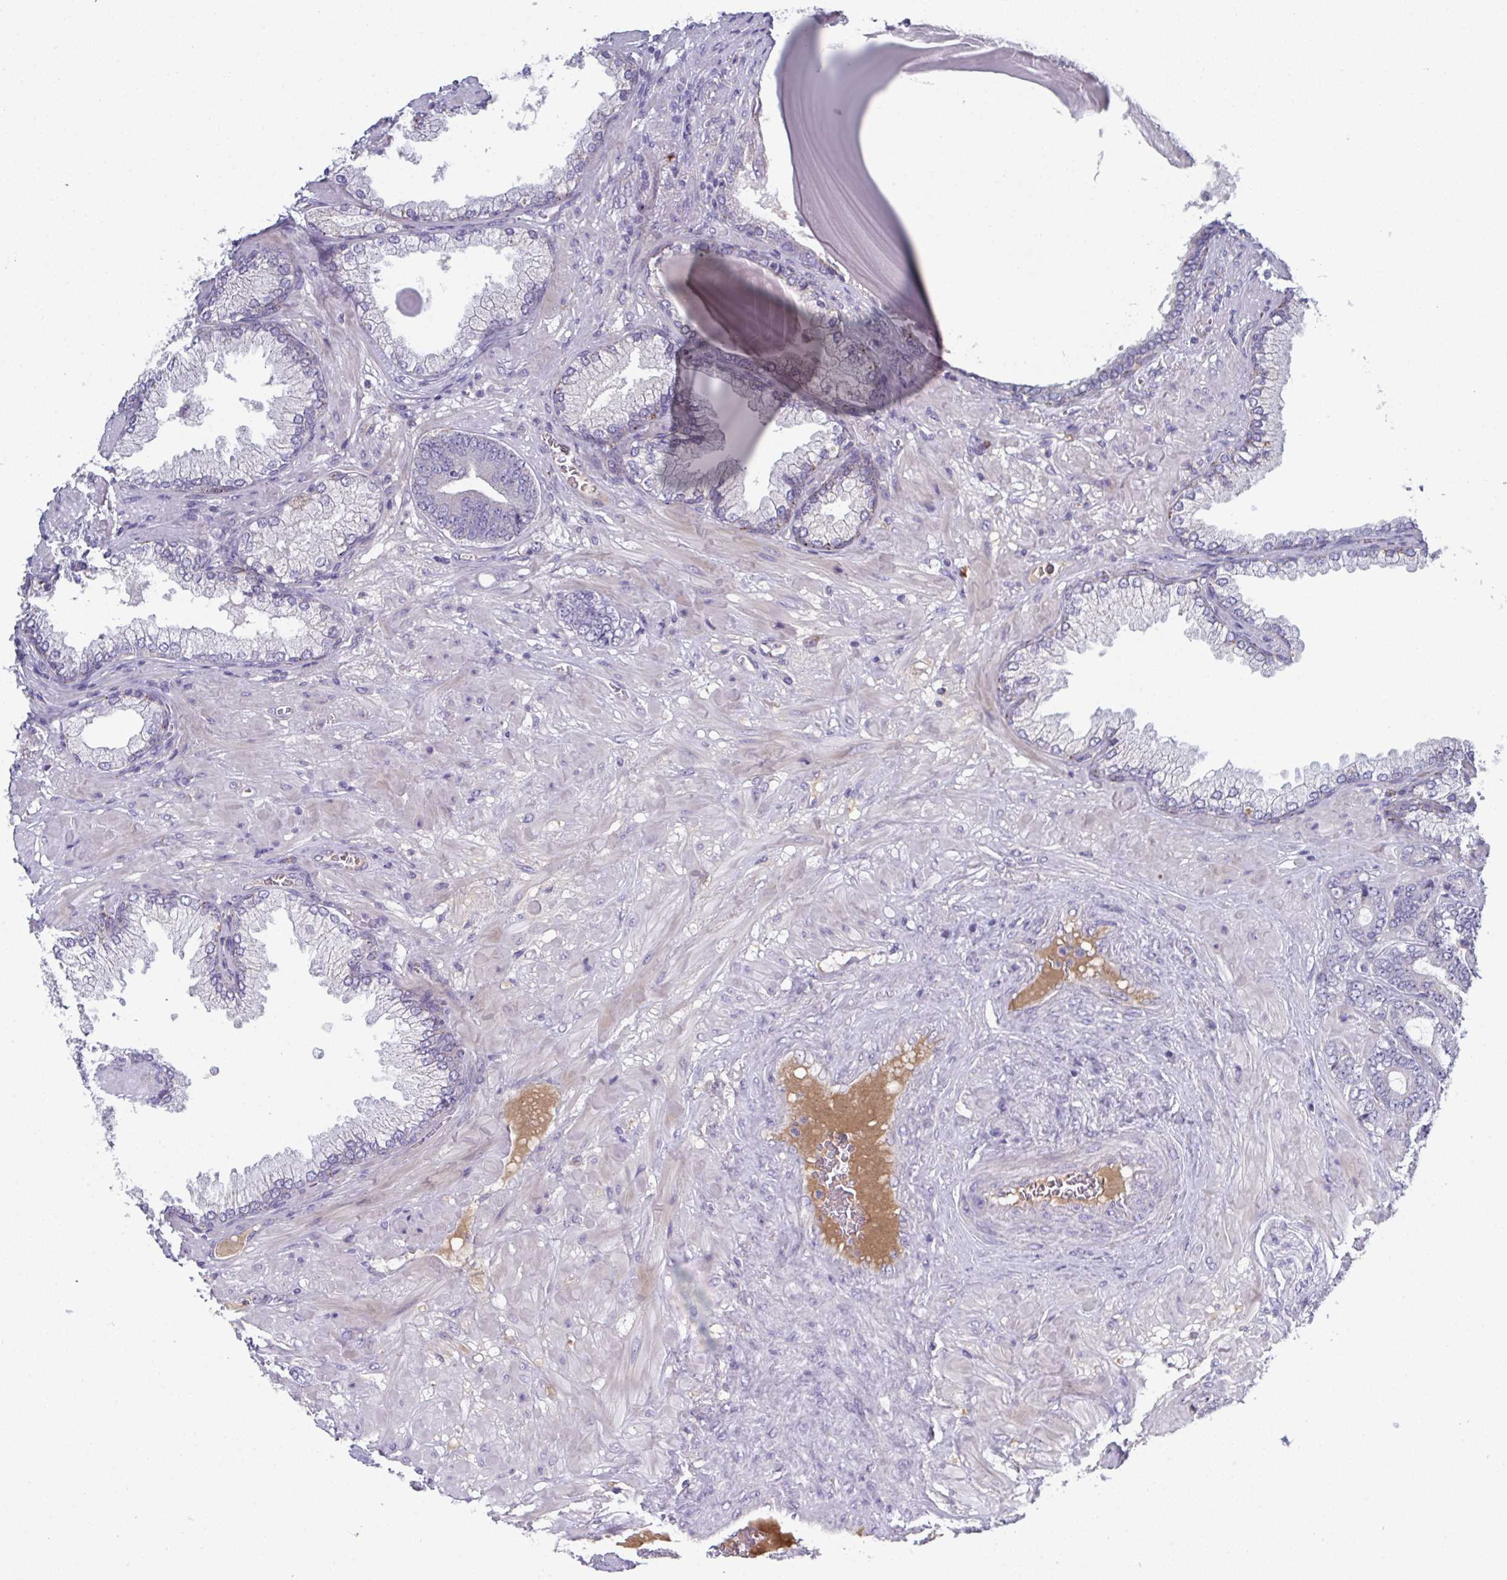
{"staining": {"intensity": "negative", "quantity": "none", "location": "none"}, "tissue": "prostate cancer", "cell_type": "Tumor cells", "image_type": "cancer", "snomed": [{"axis": "morphology", "description": "Adenocarcinoma, High grade"}, {"axis": "topography", "description": "Prostate"}], "caption": "IHC image of neoplastic tissue: human prostate cancer (high-grade adenocarcinoma) stained with DAB exhibits no significant protein staining in tumor cells.", "gene": "HGFAC", "patient": {"sex": "male", "age": 62}}